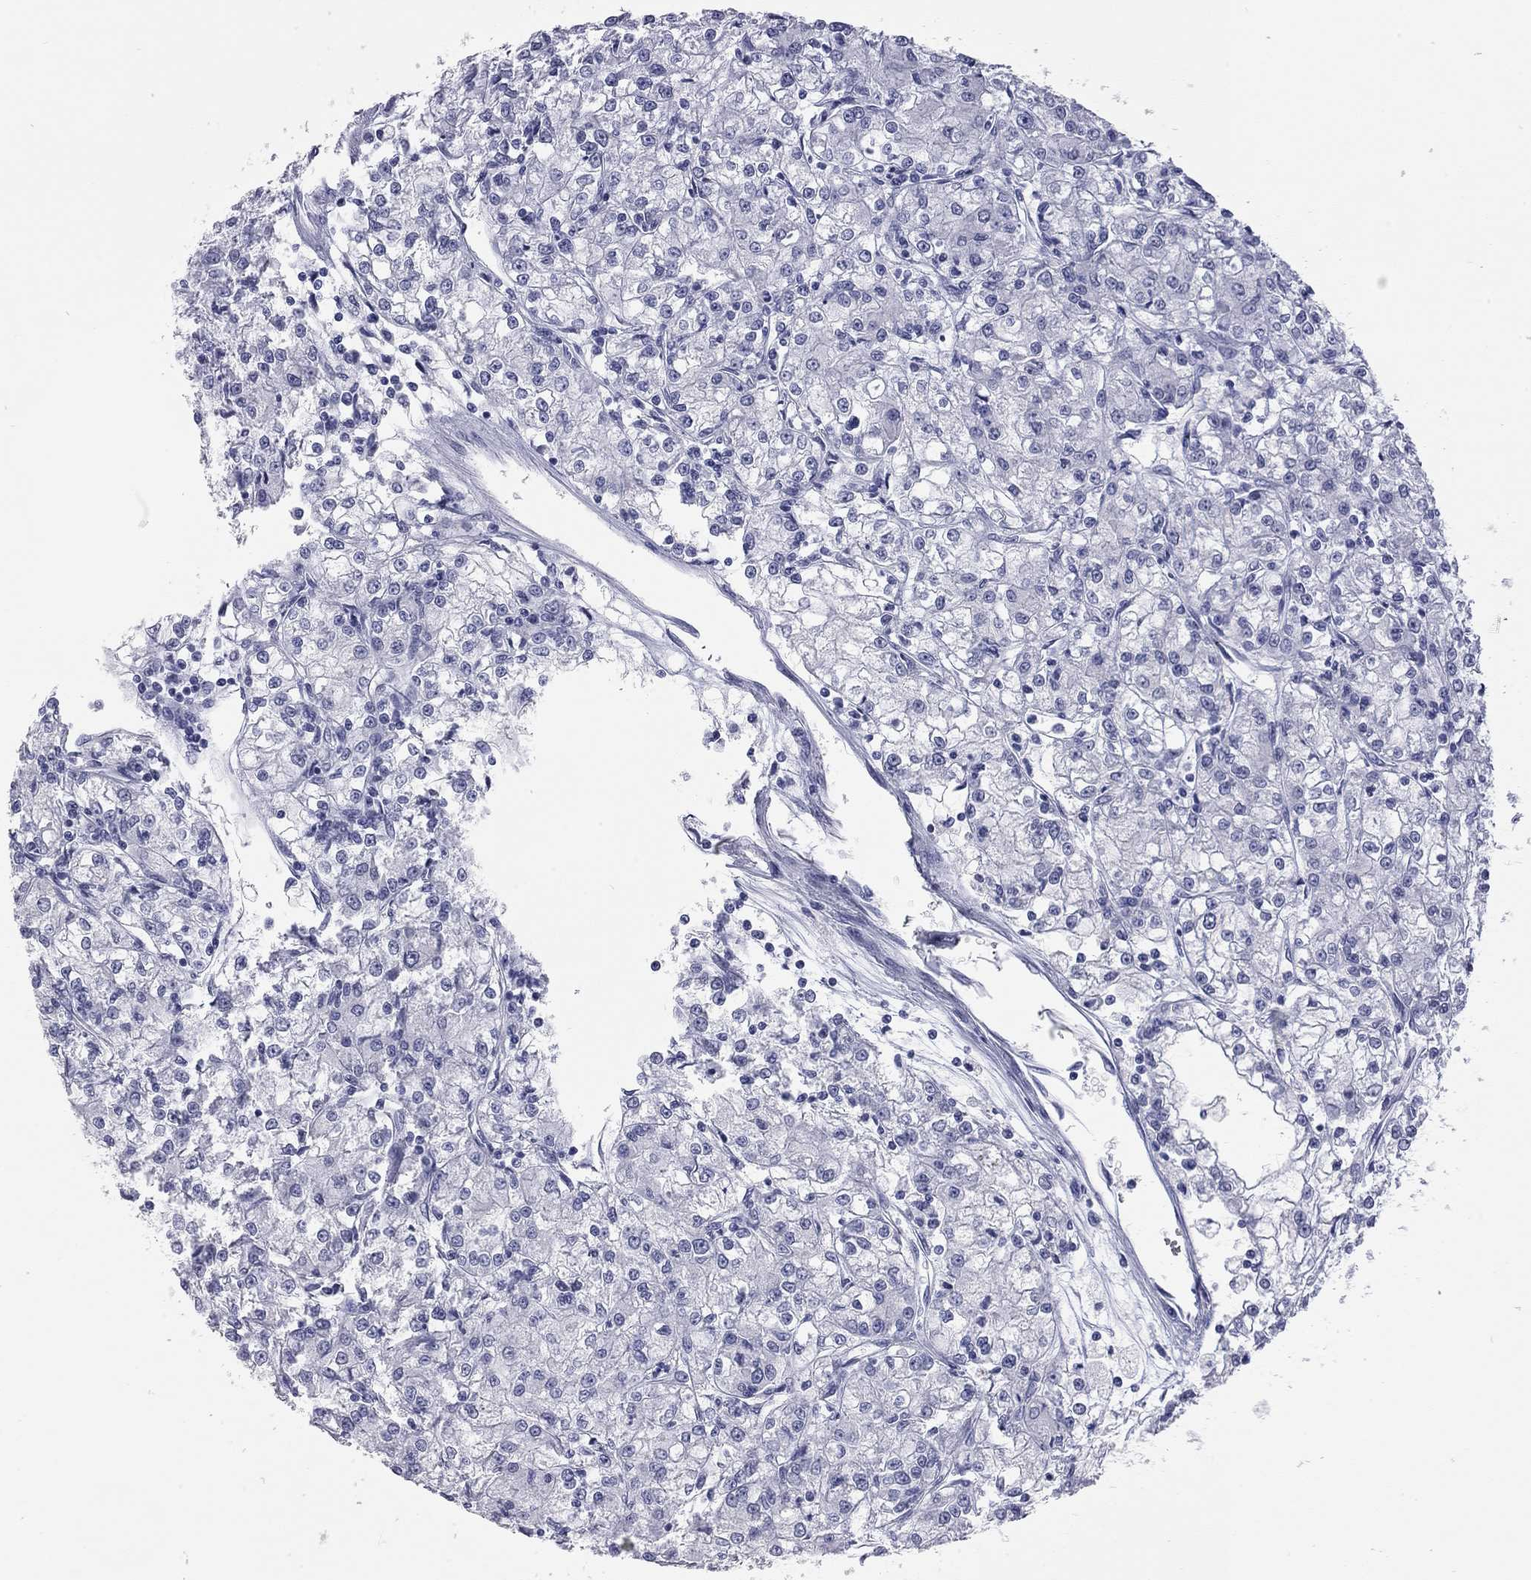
{"staining": {"intensity": "negative", "quantity": "none", "location": "none"}, "tissue": "renal cancer", "cell_type": "Tumor cells", "image_type": "cancer", "snomed": [{"axis": "morphology", "description": "Adenocarcinoma, NOS"}, {"axis": "topography", "description": "Kidney"}], "caption": "Tumor cells show no significant expression in renal adenocarcinoma. (Stains: DAB (3,3'-diaminobenzidine) immunohistochemistry (IHC) with hematoxylin counter stain, Microscopy: brightfield microscopy at high magnification).", "gene": "AK8", "patient": {"sex": "female", "age": 59}}